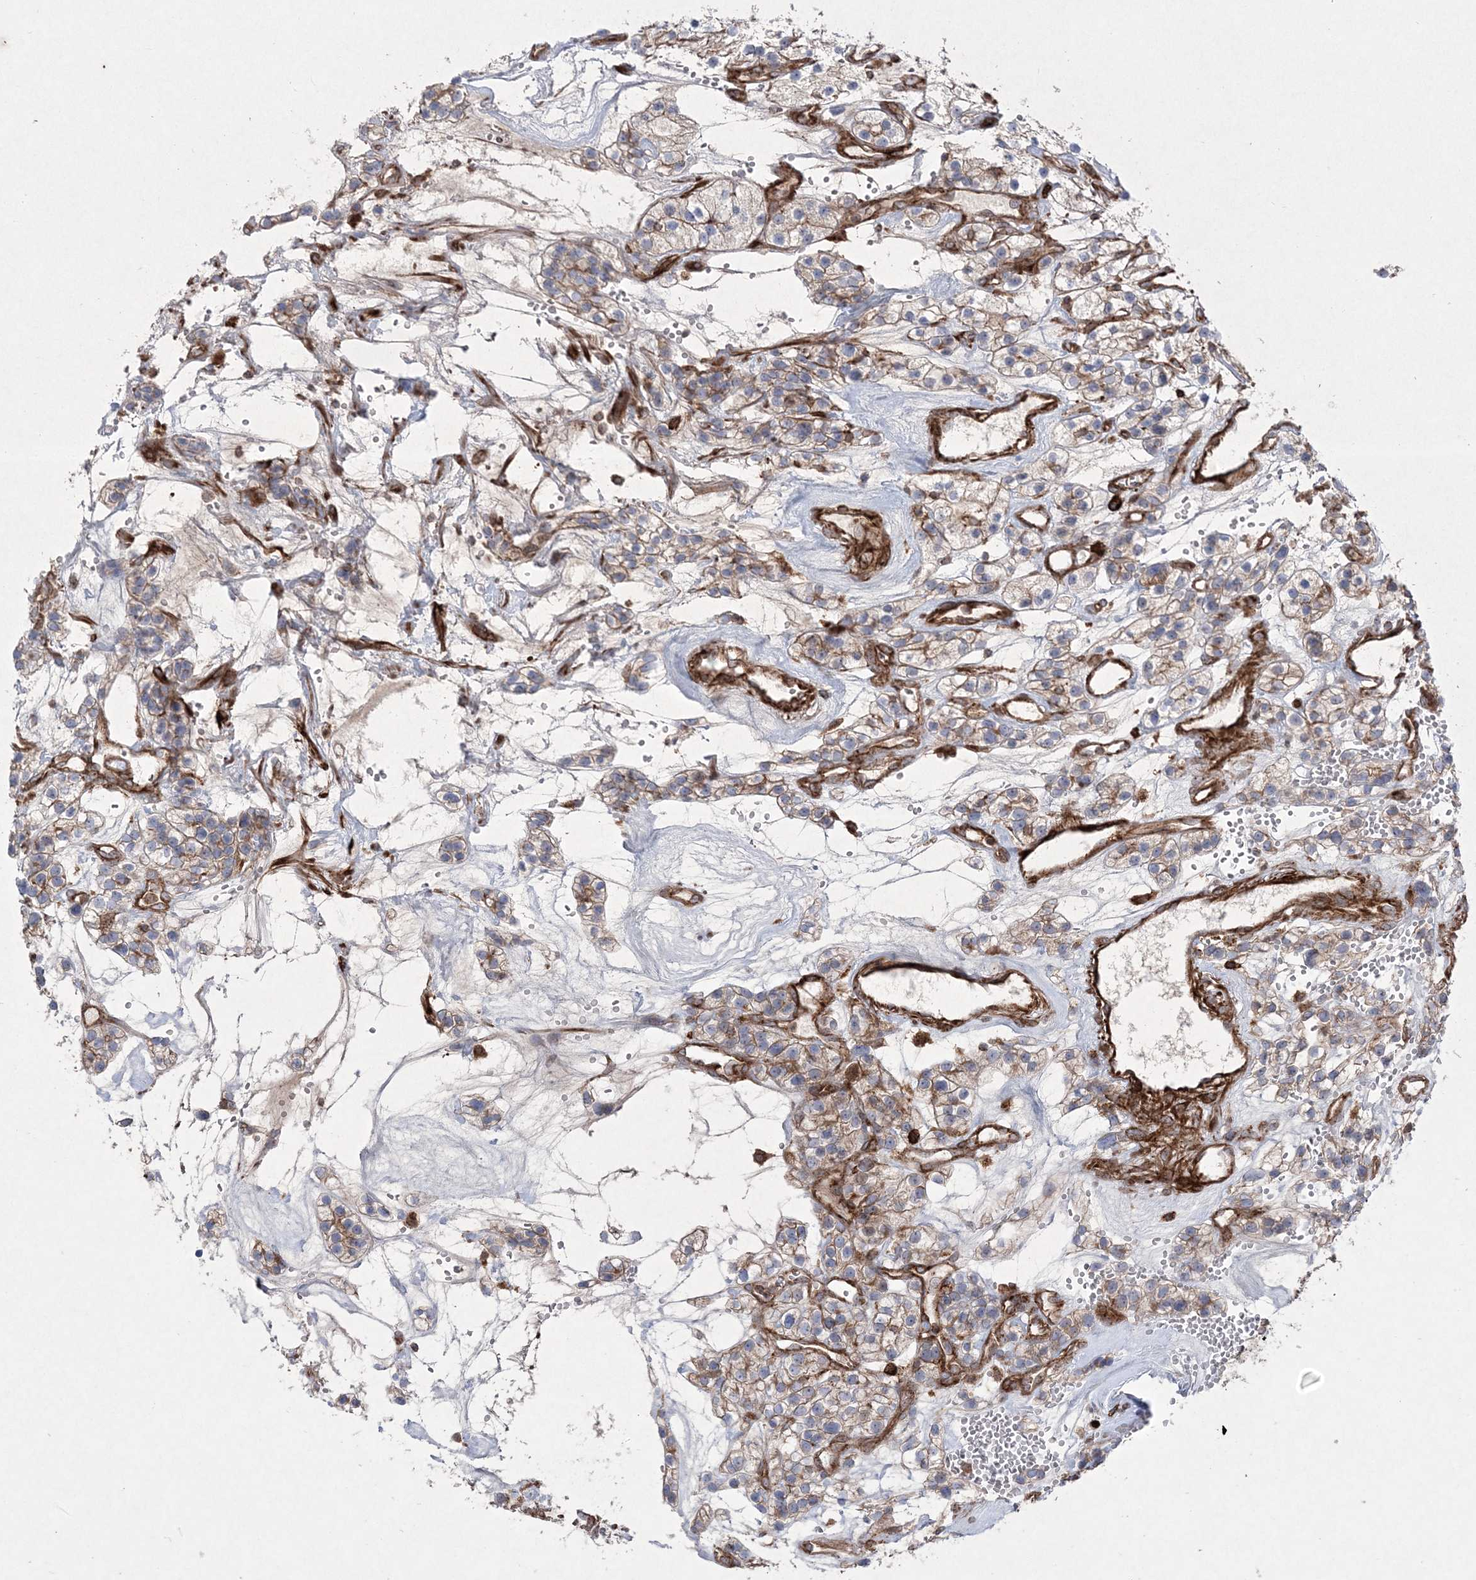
{"staining": {"intensity": "weak", "quantity": "25%-75%", "location": "cytoplasmic/membranous"}, "tissue": "renal cancer", "cell_type": "Tumor cells", "image_type": "cancer", "snomed": [{"axis": "morphology", "description": "Adenocarcinoma, NOS"}, {"axis": "topography", "description": "Kidney"}], "caption": "Immunohistochemistry (DAB) staining of human renal cancer (adenocarcinoma) demonstrates weak cytoplasmic/membranous protein expression in approximately 25%-75% of tumor cells.", "gene": "RICTOR", "patient": {"sex": "female", "age": 57}}